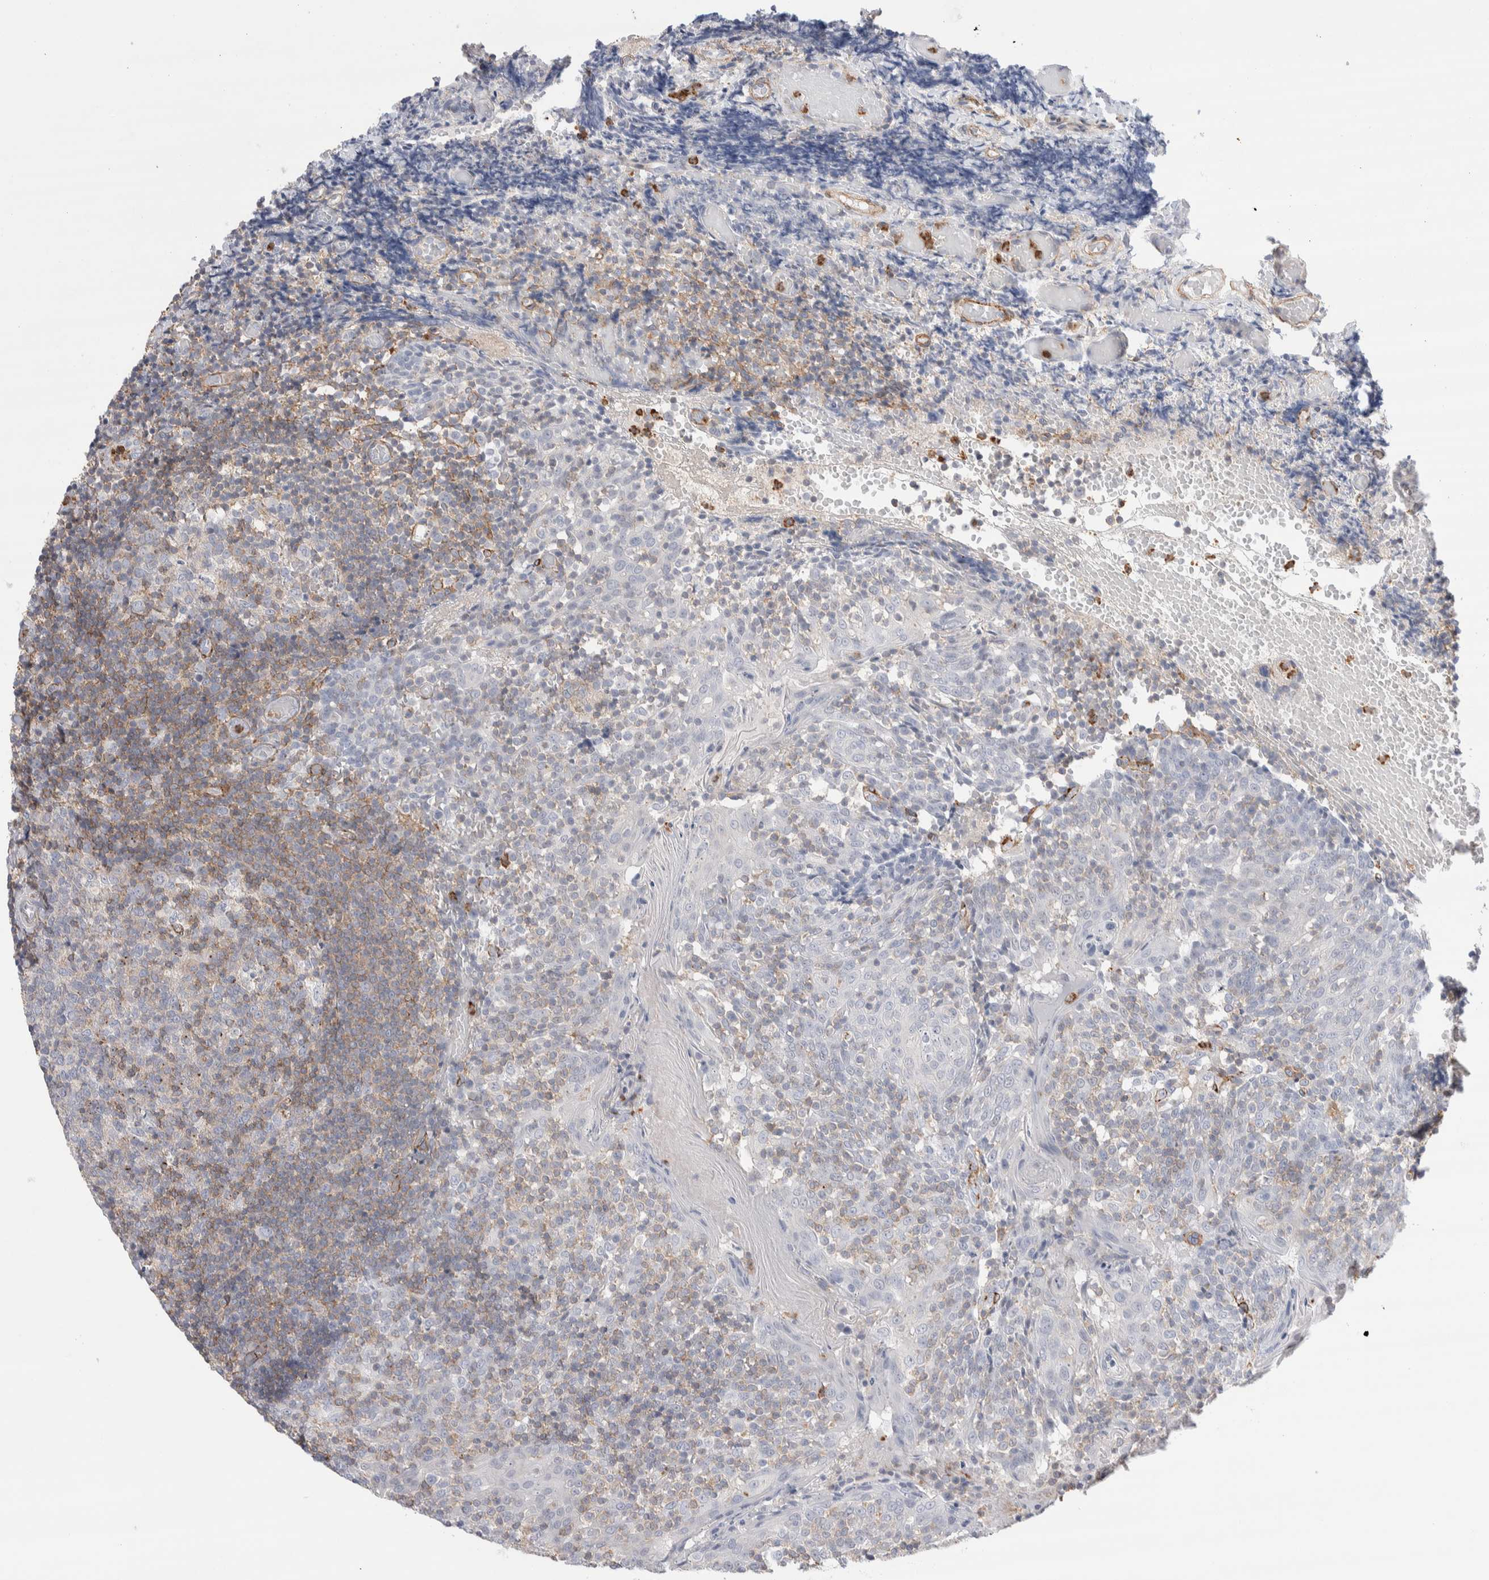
{"staining": {"intensity": "negative", "quantity": "none", "location": "none"}, "tissue": "tonsil", "cell_type": "Germinal center cells", "image_type": "normal", "snomed": [{"axis": "morphology", "description": "Normal tissue, NOS"}, {"axis": "topography", "description": "Tonsil"}], "caption": "Immunohistochemistry of normal human tonsil displays no staining in germinal center cells.", "gene": "SEPTIN4", "patient": {"sex": "female", "age": 19}}